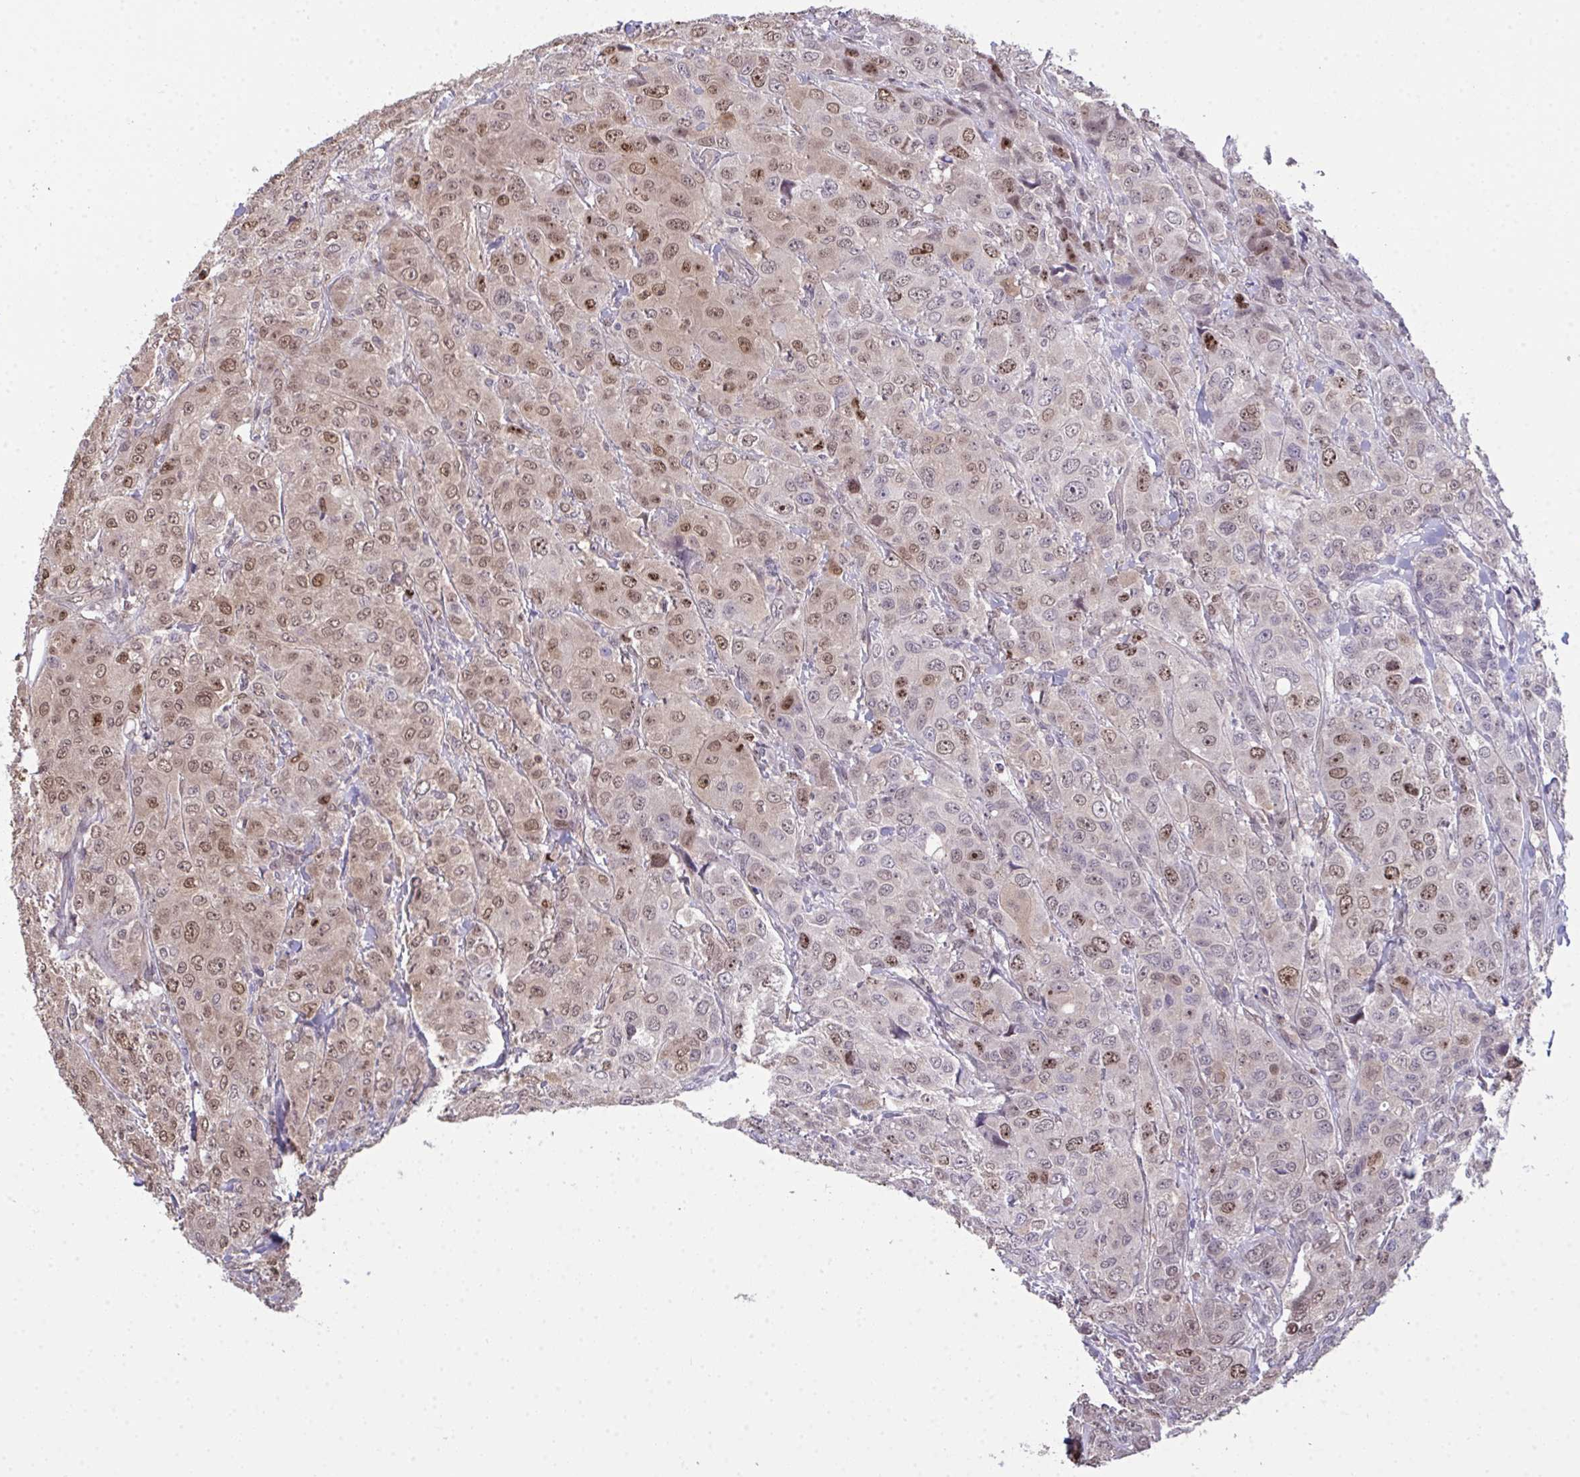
{"staining": {"intensity": "moderate", "quantity": "25%-75%", "location": "nuclear"}, "tissue": "breast cancer", "cell_type": "Tumor cells", "image_type": "cancer", "snomed": [{"axis": "morphology", "description": "Duct carcinoma"}, {"axis": "topography", "description": "Breast"}], "caption": "Immunohistochemical staining of human invasive ductal carcinoma (breast) demonstrates medium levels of moderate nuclear protein positivity in about 25%-75% of tumor cells.", "gene": "SETD7", "patient": {"sex": "female", "age": 43}}